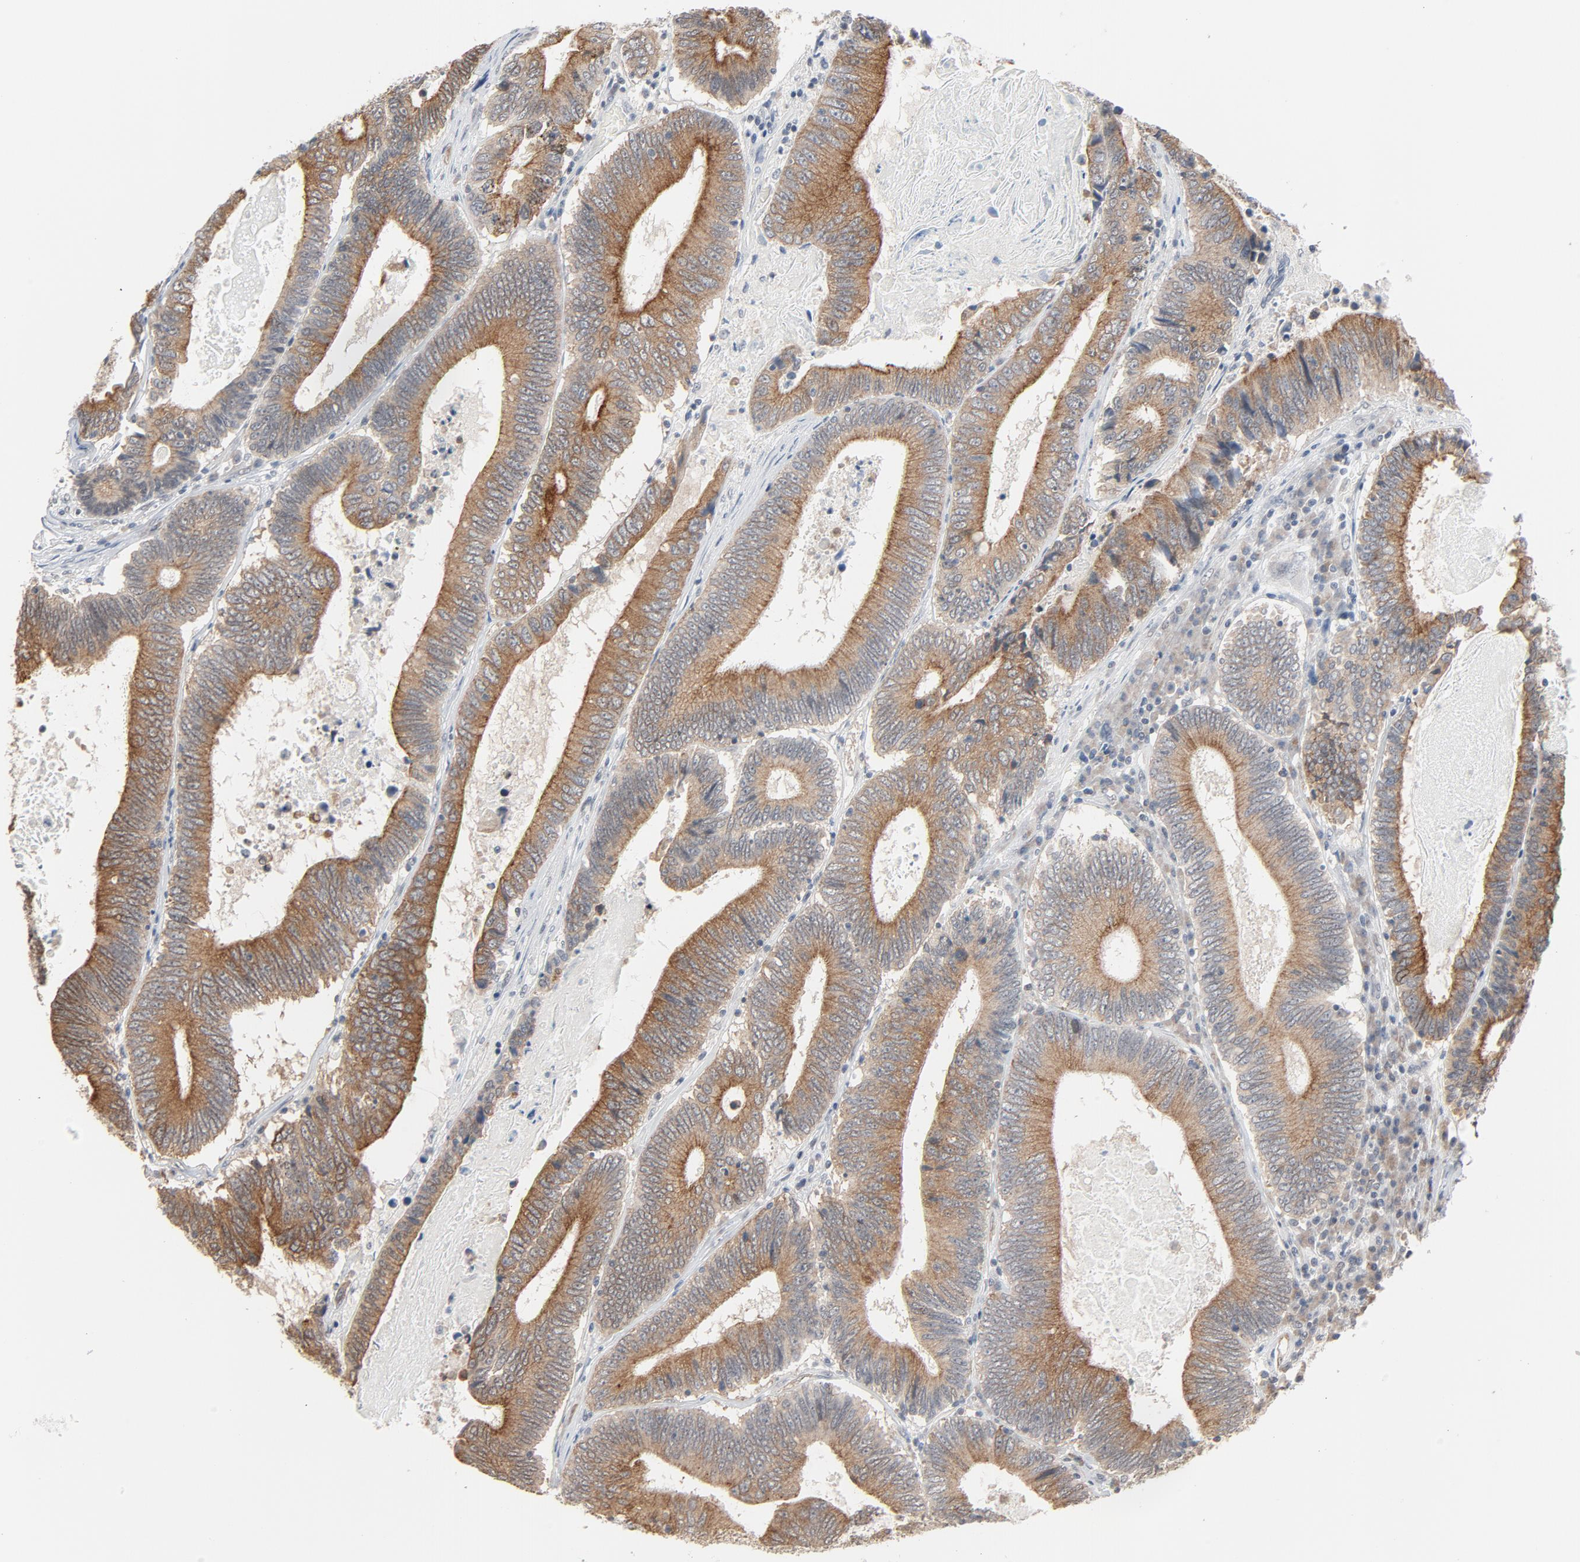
{"staining": {"intensity": "moderate", "quantity": ">75%", "location": "cytoplasmic/membranous"}, "tissue": "colorectal cancer", "cell_type": "Tumor cells", "image_type": "cancer", "snomed": [{"axis": "morphology", "description": "Adenocarcinoma, NOS"}, {"axis": "topography", "description": "Colon"}], "caption": "This is an image of IHC staining of colorectal cancer (adenocarcinoma), which shows moderate expression in the cytoplasmic/membranous of tumor cells.", "gene": "ITPR3", "patient": {"sex": "female", "age": 78}}